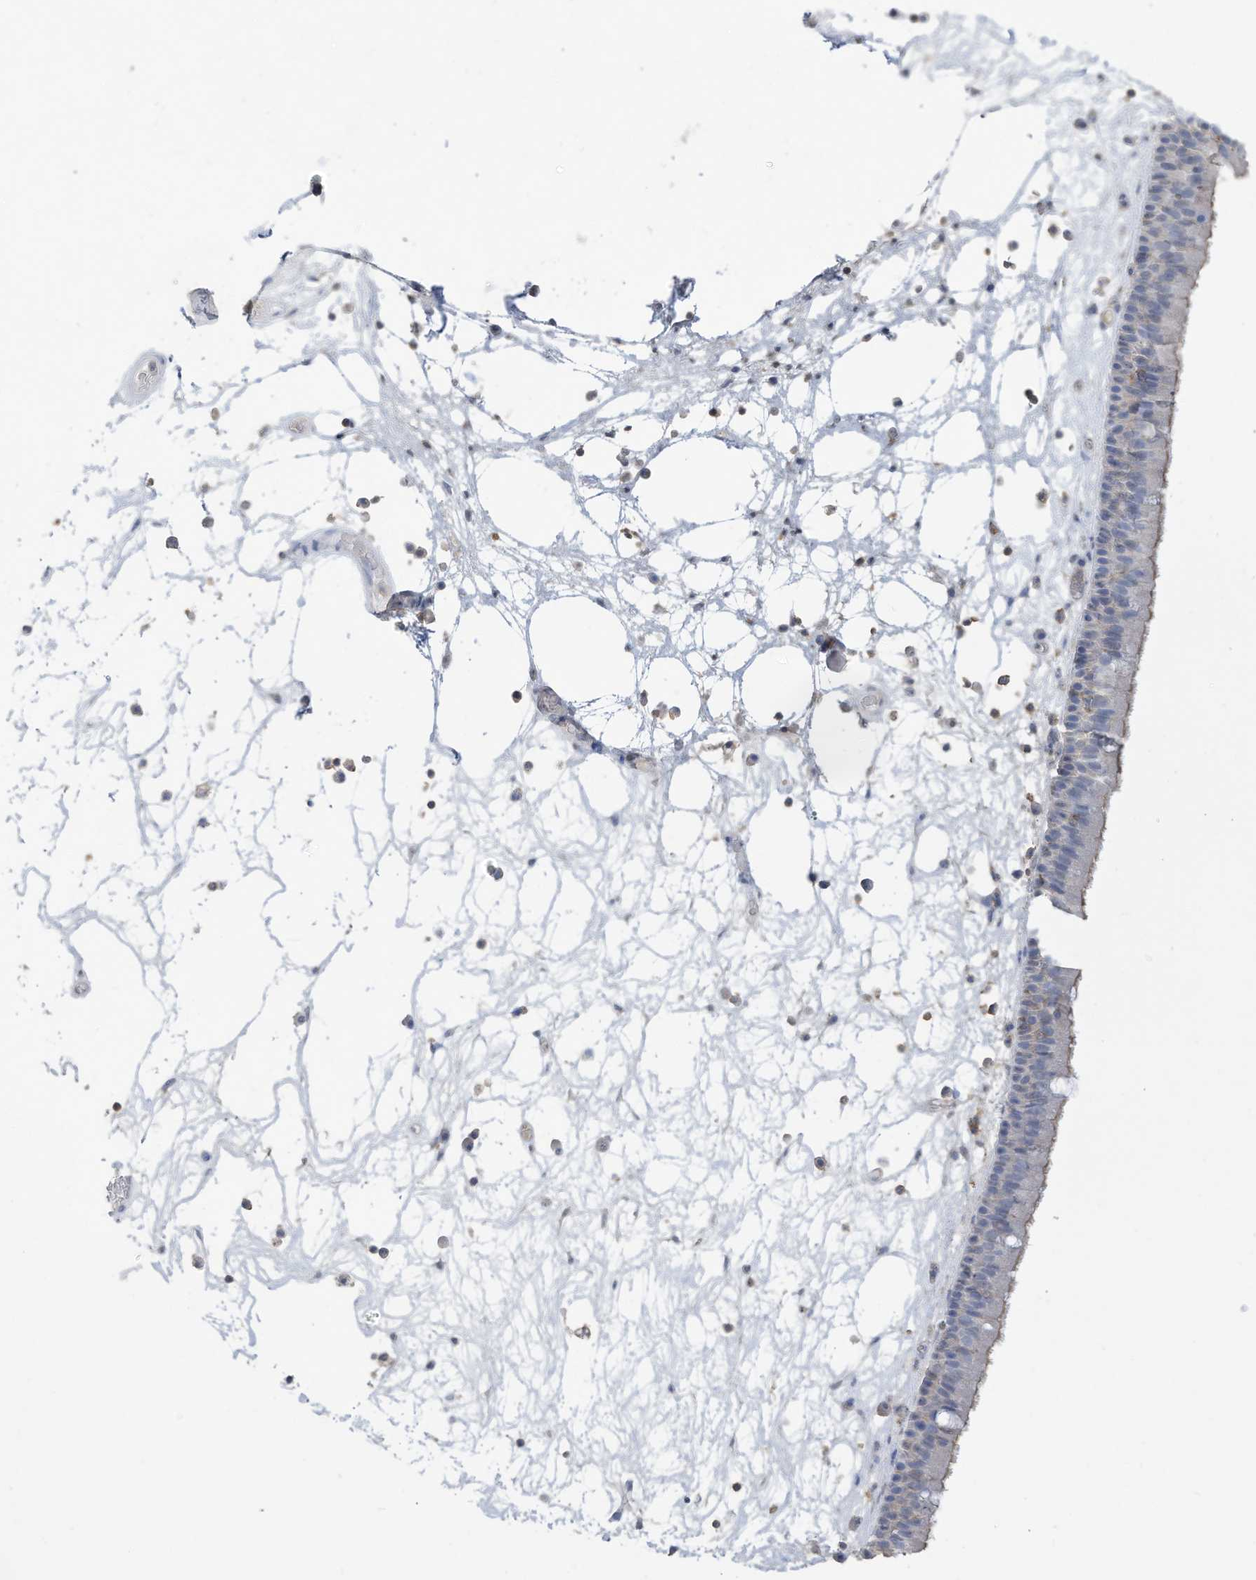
{"staining": {"intensity": "weak", "quantity": "<25%", "location": "cytoplasmic/membranous"}, "tissue": "nasopharynx", "cell_type": "Respiratory epithelial cells", "image_type": "normal", "snomed": [{"axis": "morphology", "description": "Normal tissue, NOS"}, {"axis": "morphology", "description": "Inflammation, NOS"}, {"axis": "morphology", "description": "Malignant melanoma, Metastatic site"}, {"axis": "topography", "description": "Nasopharynx"}], "caption": "This image is of unremarkable nasopharynx stained with IHC to label a protein in brown with the nuclei are counter-stained blue. There is no positivity in respiratory epithelial cells.", "gene": "HAS3", "patient": {"sex": "male", "age": 70}}